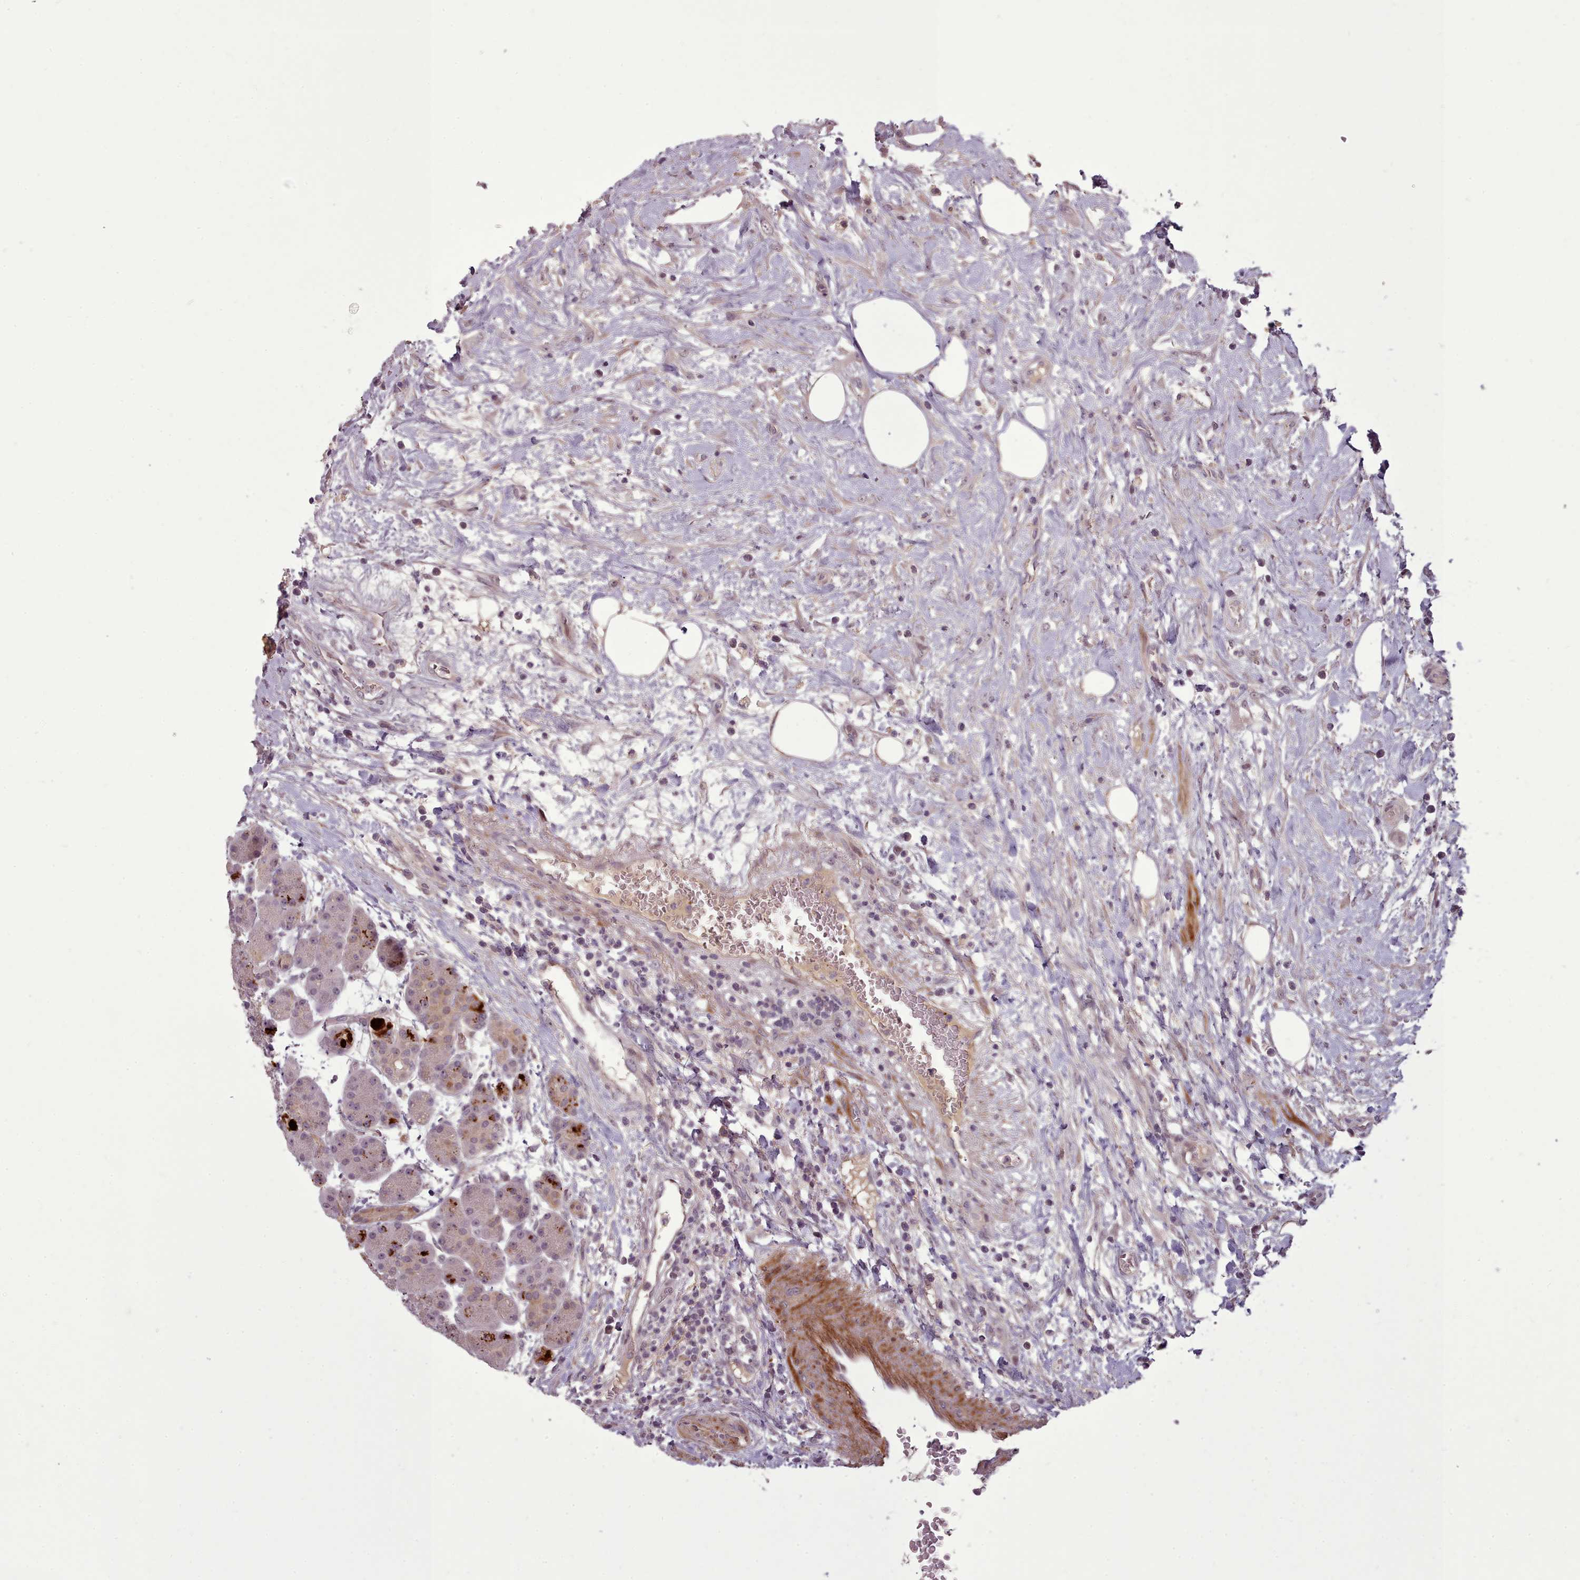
{"staining": {"intensity": "weak", "quantity": "25%-75%", "location": "cytoplasmic/membranous"}, "tissue": "pancreas", "cell_type": "Exocrine glandular cells", "image_type": "normal", "snomed": [{"axis": "morphology", "description": "Normal tissue, NOS"}, {"axis": "topography", "description": "Pancreas"}], "caption": "The micrograph exhibits staining of benign pancreas, revealing weak cytoplasmic/membranous protein staining (brown color) within exocrine glandular cells. (Stains: DAB (3,3'-diaminobenzidine) in brown, nuclei in blue, Microscopy: brightfield microscopy at high magnification).", "gene": "LEFTY1", "patient": {"sex": "male", "age": 63}}